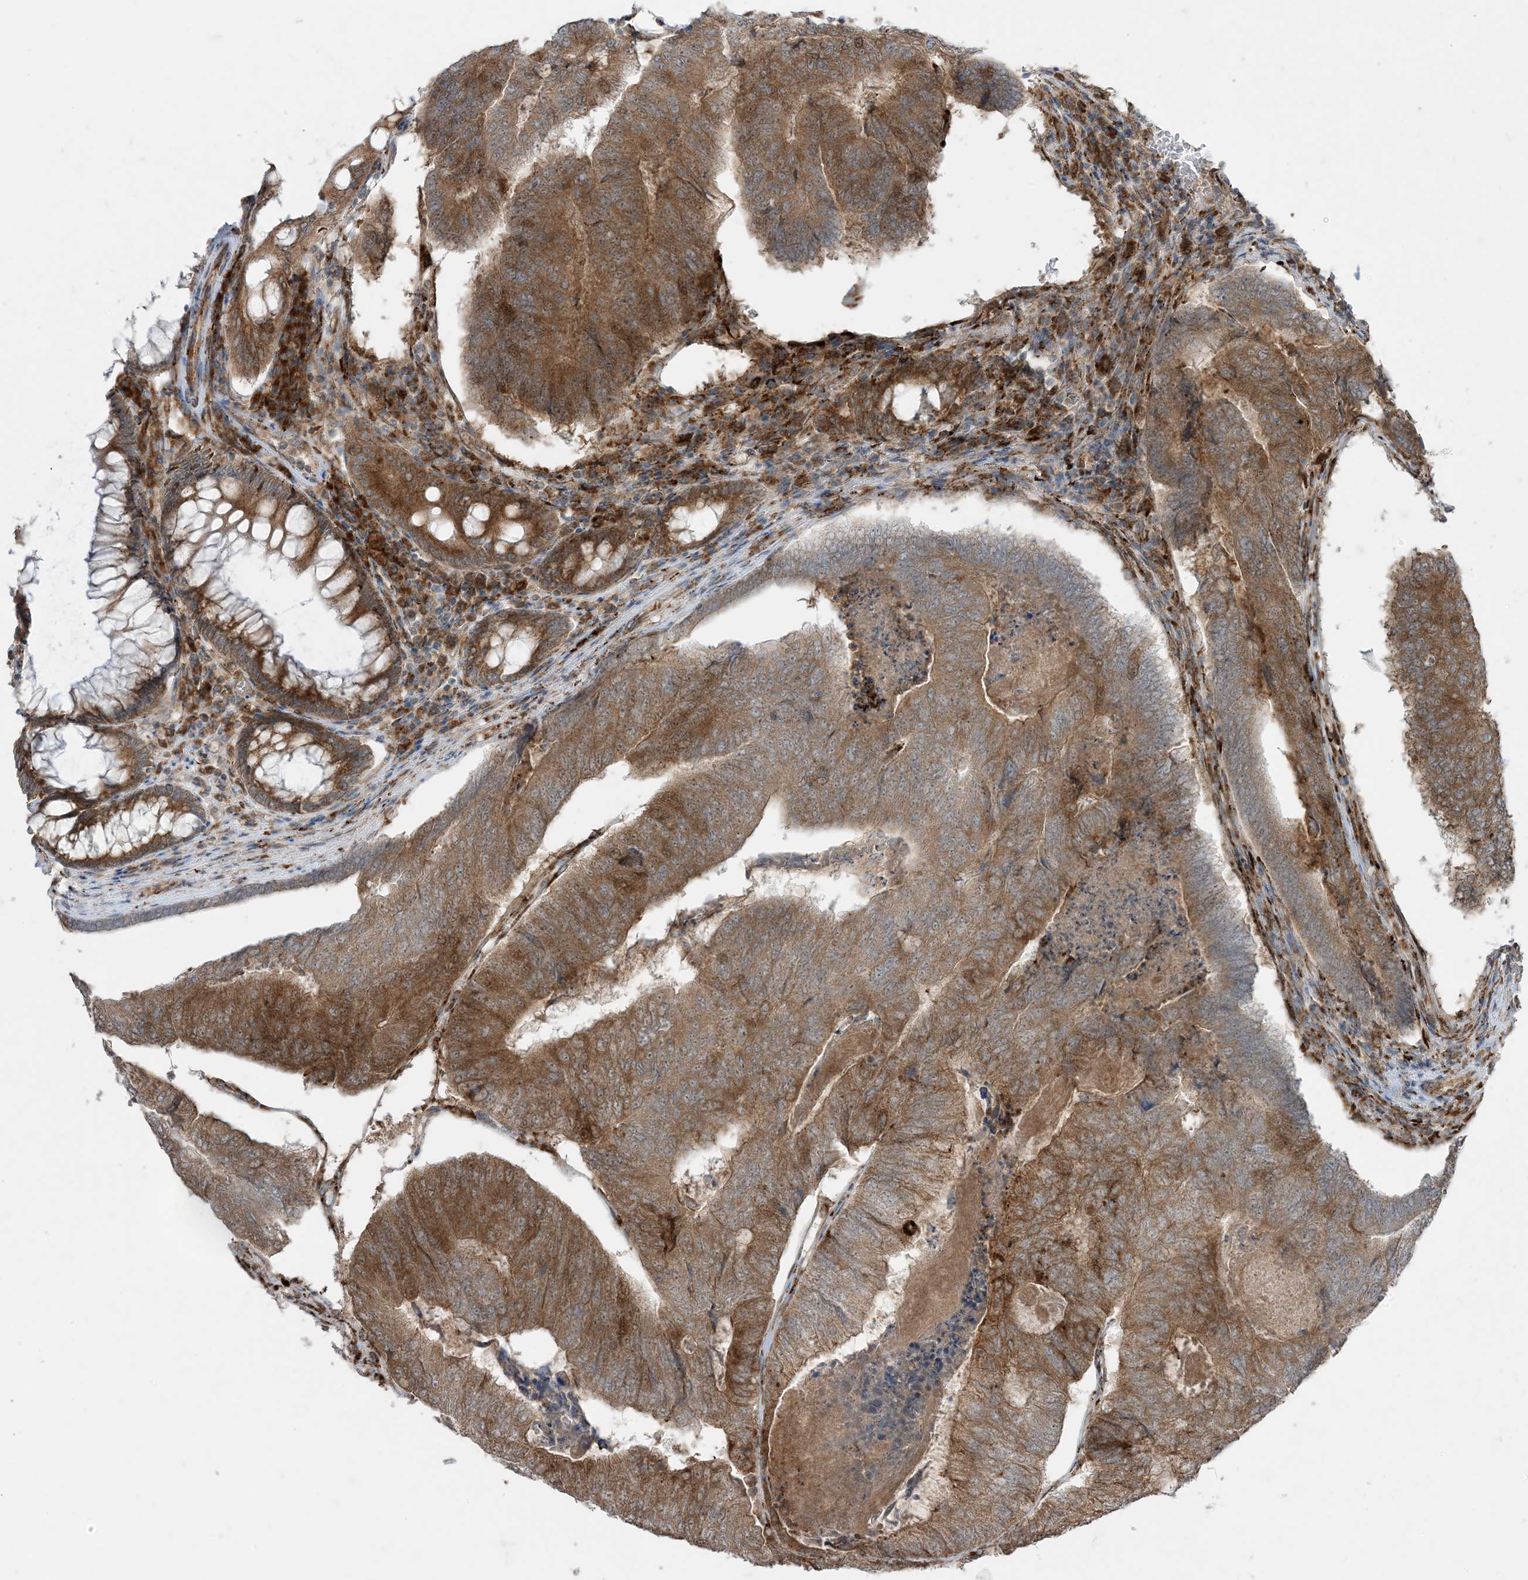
{"staining": {"intensity": "moderate", "quantity": ">75%", "location": "cytoplasmic/membranous"}, "tissue": "colorectal cancer", "cell_type": "Tumor cells", "image_type": "cancer", "snomed": [{"axis": "morphology", "description": "Adenocarcinoma, NOS"}, {"axis": "topography", "description": "Colon"}], "caption": "Immunohistochemistry (IHC) of human colorectal adenocarcinoma displays medium levels of moderate cytoplasmic/membranous positivity in approximately >75% of tumor cells. Nuclei are stained in blue.", "gene": "ODC1", "patient": {"sex": "female", "age": 67}}